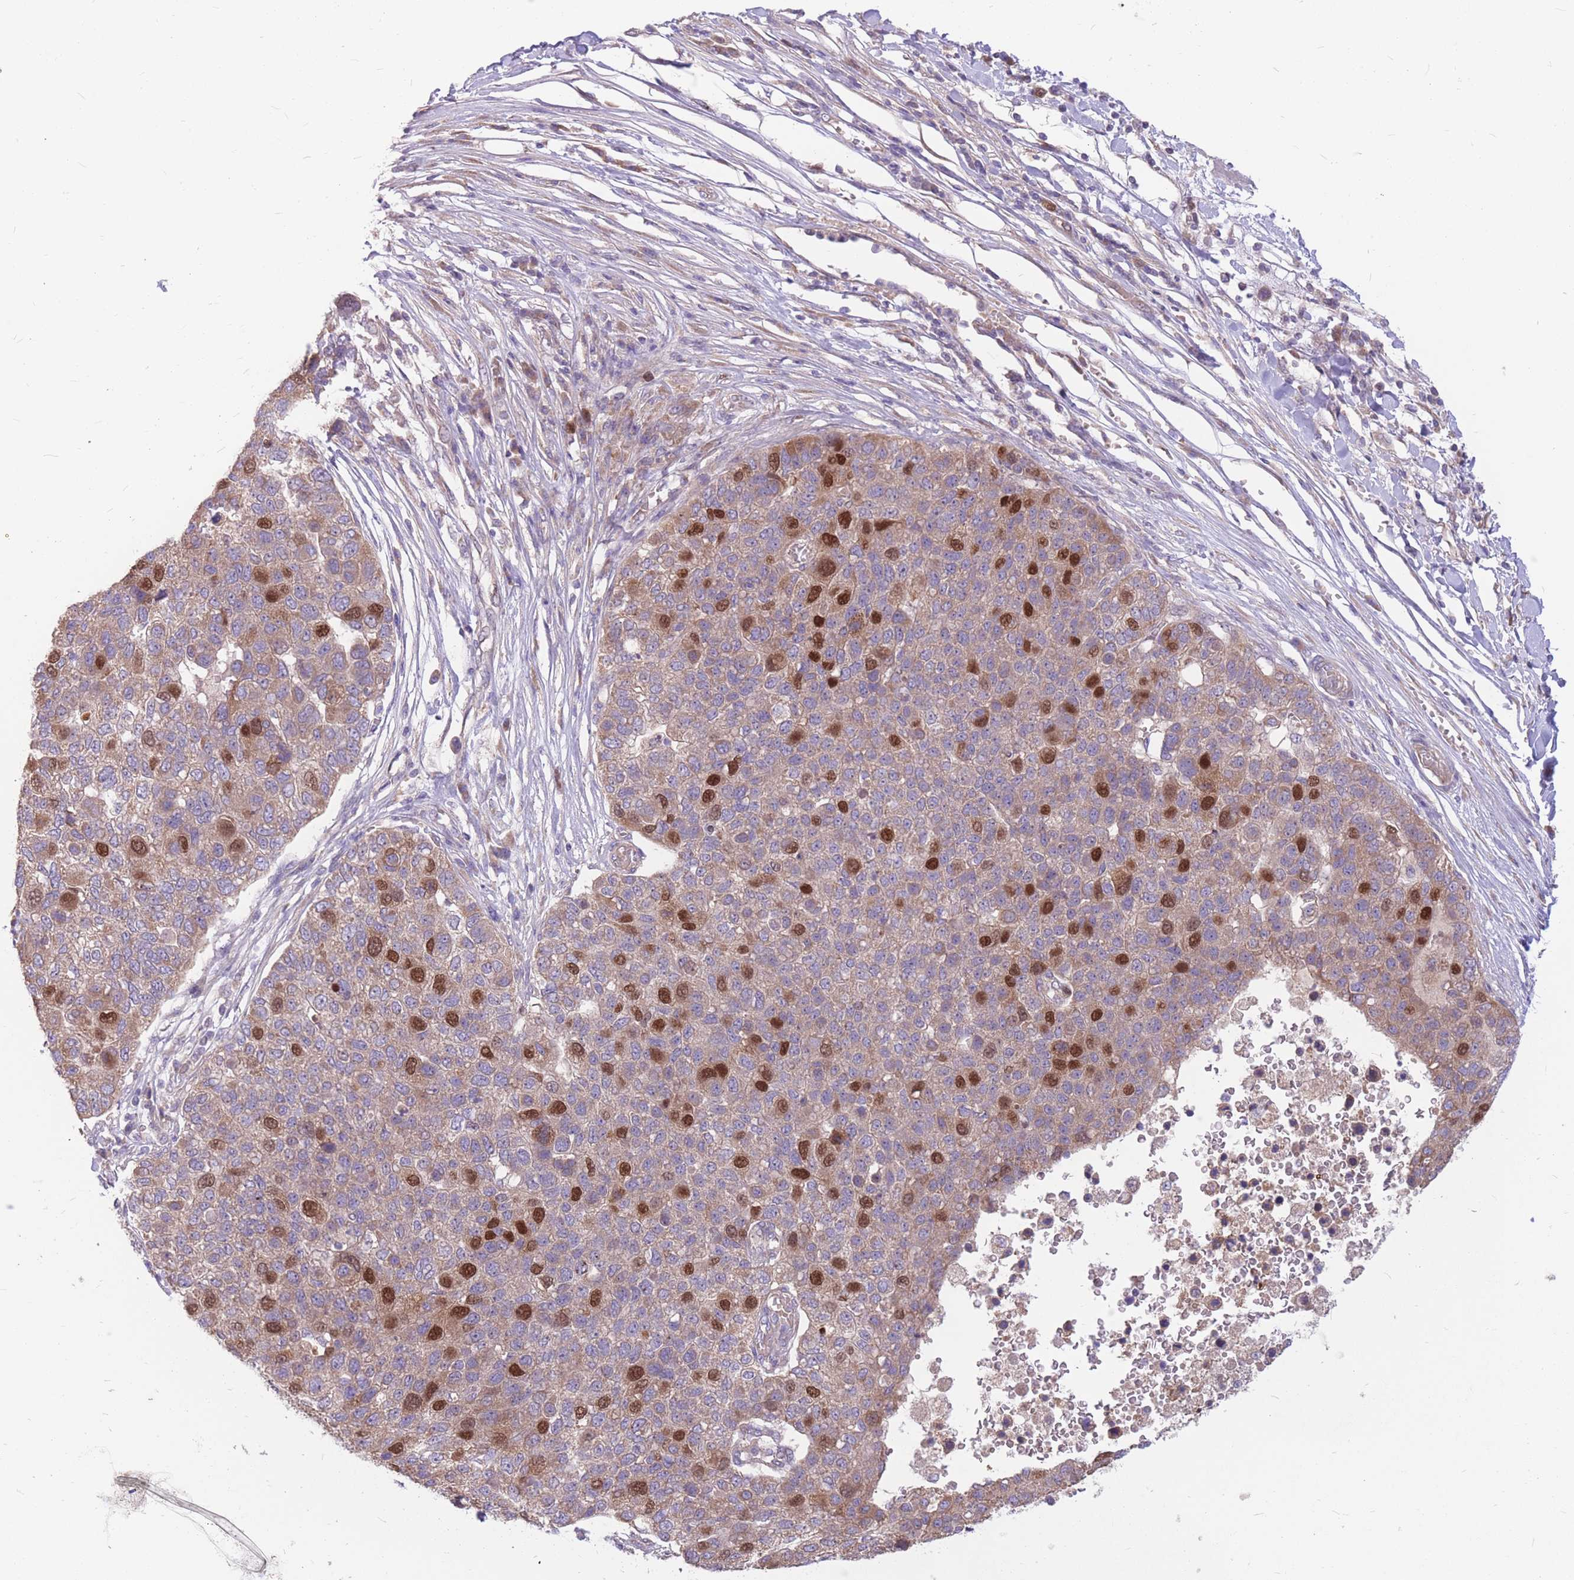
{"staining": {"intensity": "strong", "quantity": "<25%", "location": "nuclear"}, "tissue": "pancreatic cancer", "cell_type": "Tumor cells", "image_type": "cancer", "snomed": [{"axis": "morphology", "description": "Adenocarcinoma, NOS"}, {"axis": "topography", "description": "Pancreas"}], "caption": "Strong nuclear positivity is identified in about <25% of tumor cells in pancreatic adenocarcinoma.", "gene": "GMNN", "patient": {"sex": "female", "age": 61}}